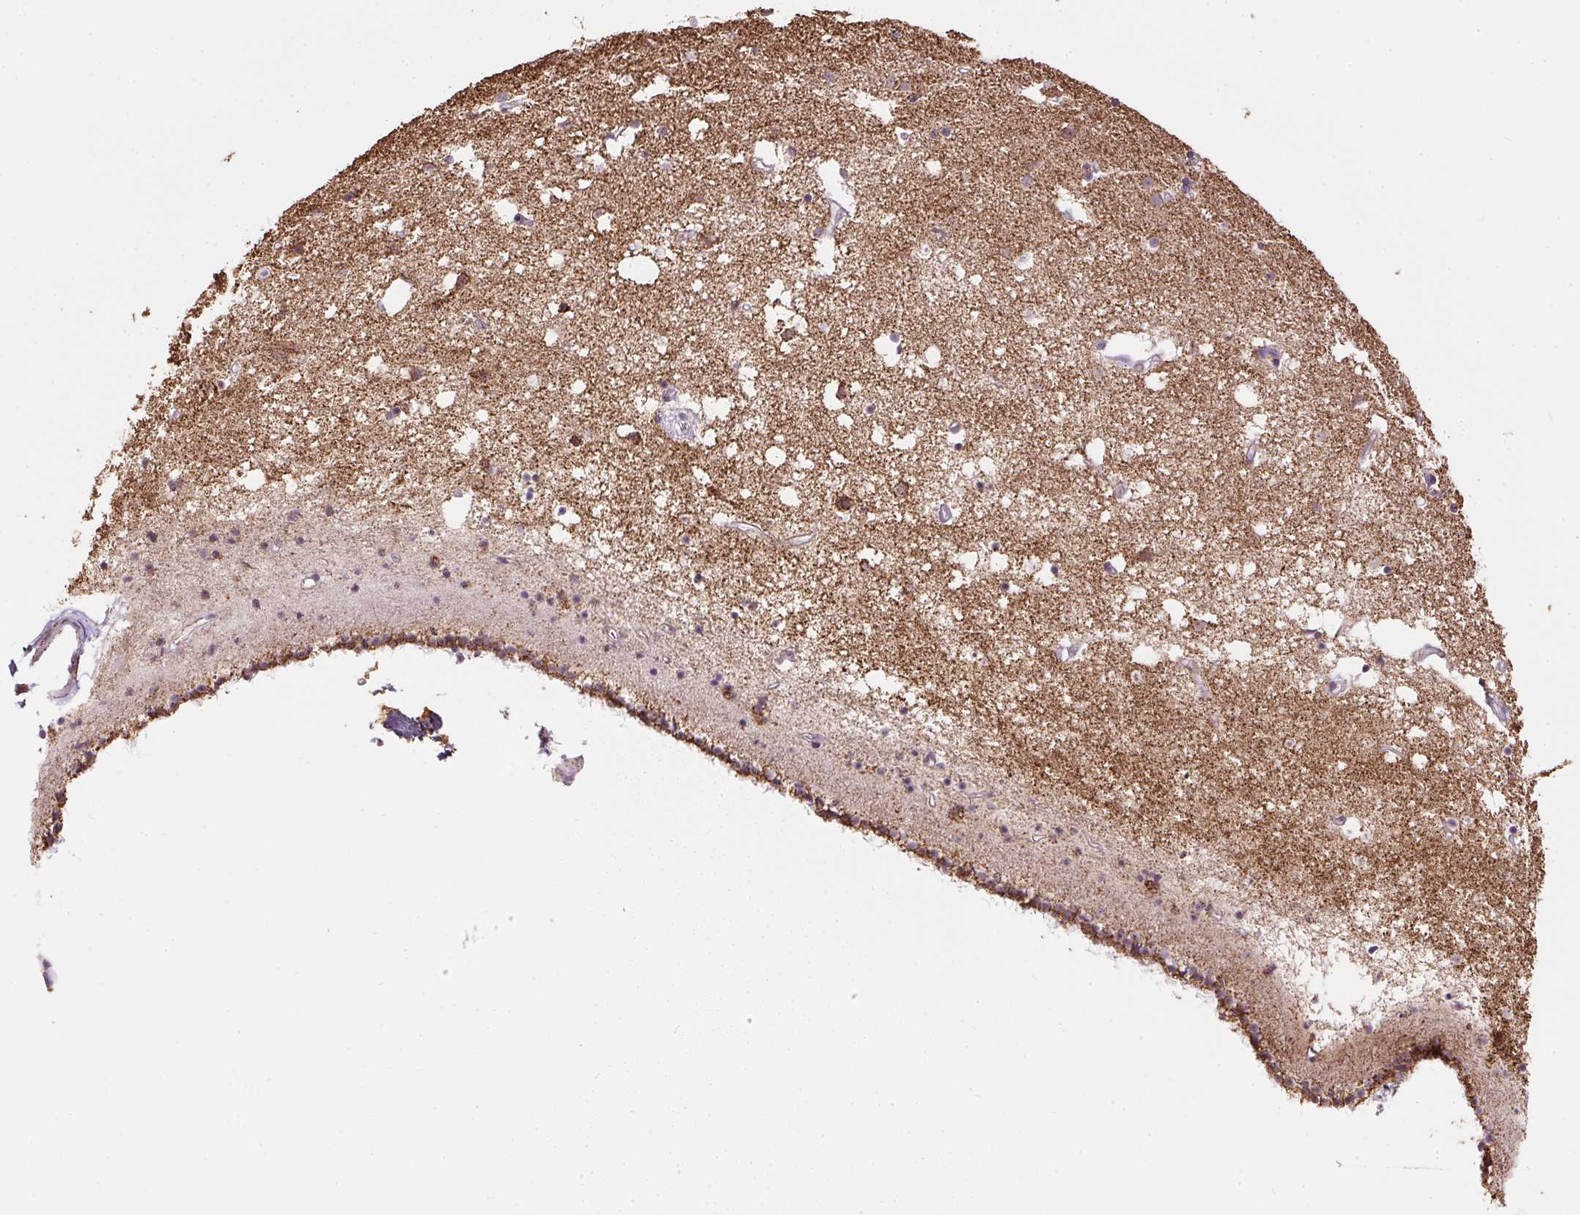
{"staining": {"intensity": "strong", "quantity": "<25%", "location": "cytoplasmic/membranous"}, "tissue": "caudate", "cell_type": "Glial cells", "image_type": "normal", "snomed": [{"axis": "morphology", "description": "Normal tissue, NOS"}, {"axis": "topography", "description": "Lateral ventricle wall"}], "caption": "Glial cells display strong cytoplasmic/membranous expression in about <25% of cells in normal caudate.", "gene": "MAPK11", "patient": {"sex": "female", "age": 71}}